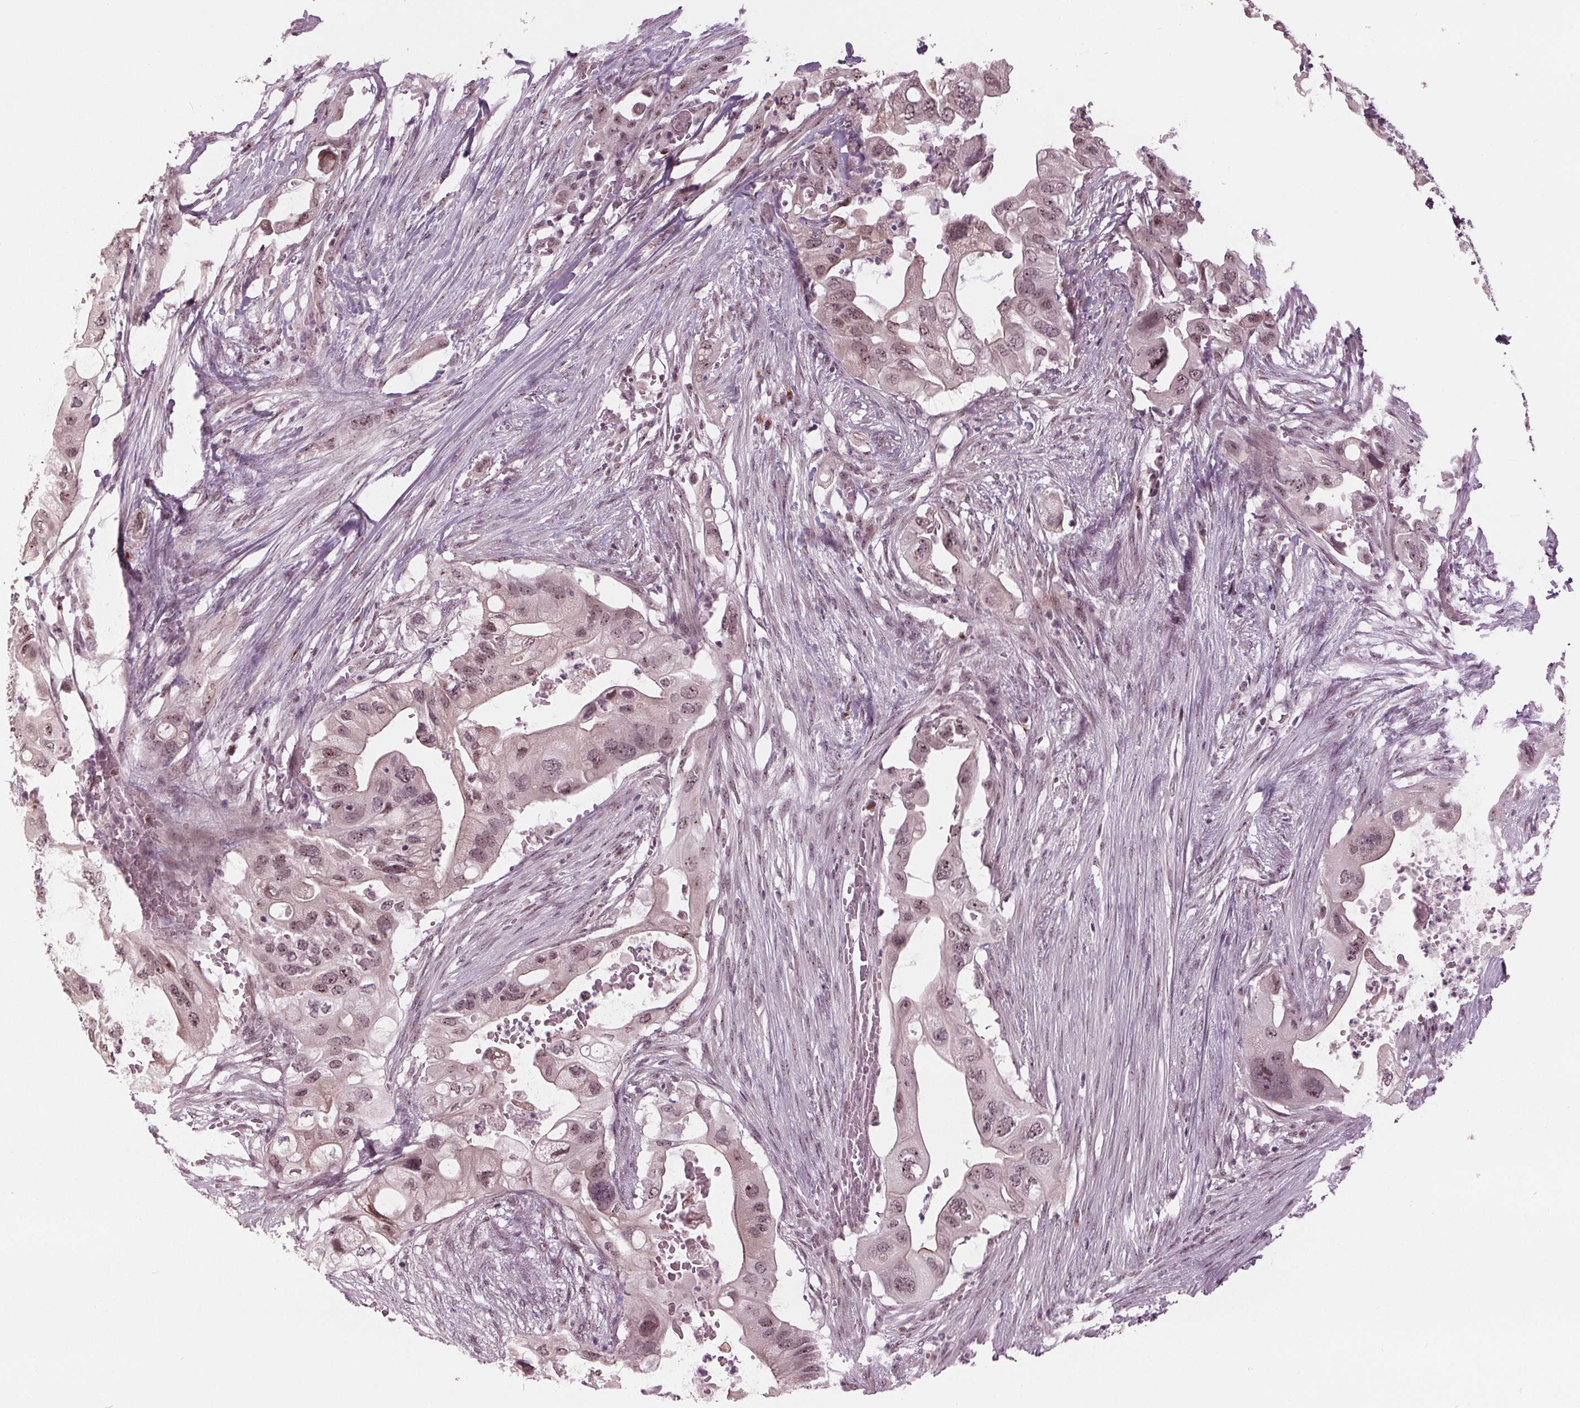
{"staining": {"intensity": "weak", "quantity": ">75%", "location": "cytoplasmic/membranous,nuclear"}, "tissue": "pancreatic cancer", "cell_type": "Tumor cells", "image_type": "cancer", "snomed": [{"axis": "morphology", "description": "Adenocarcinoma, NOS"}, {"axis": "topography", "description": "Pancreas"}], "caption": "Weak cytoplasmic/membranous and nuclear protein expression is seen in about >75% of tumor cells in adenocarcinoma (pancreatic).", "gene": "SLX4", "patient": {"sex": "female", "age": 72}}